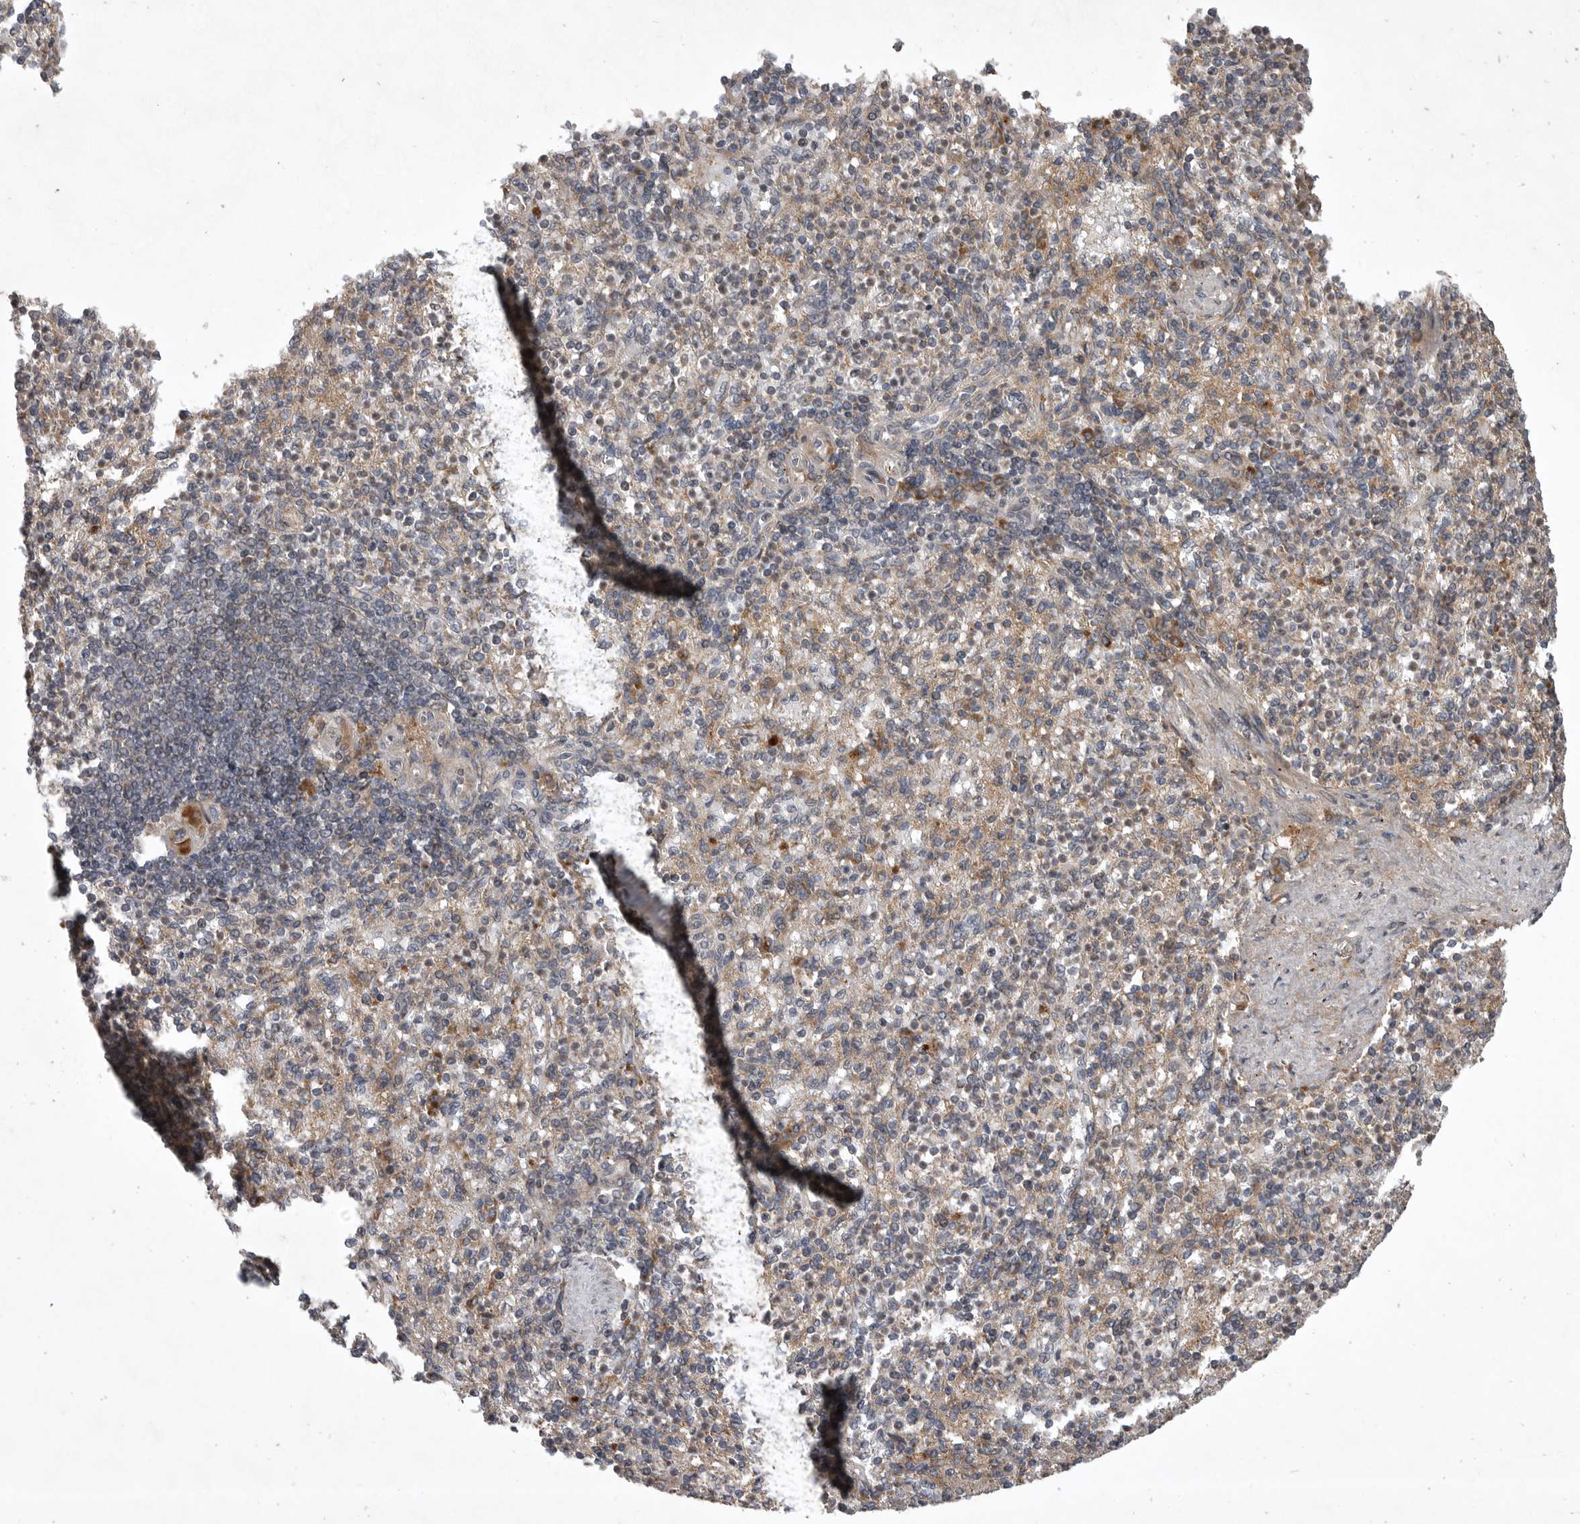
{"staining": {"intensity": "weak", "quantity": "25%-75%", "location": "cytoplasmic/membranous"}, "tissue": "spleen", "cell_type": "Cells in red pulp", "image_type": "normal", "snomed": [{"axis": "morphology", "description": "Normal tissue, NOS"}, {"axis": "topography", "description": "Spleen"}], "caption": "Immunohistochemistry (IHC) histopathology image of normal spleen stained for a protein (brown), which demonstrates low levels of weak cytoplasmic/membranous positivity in approximately 25%-75% of cells in red pulp.", "gene": "GPR31", "patient": {"sex": "female", "age": 74}}